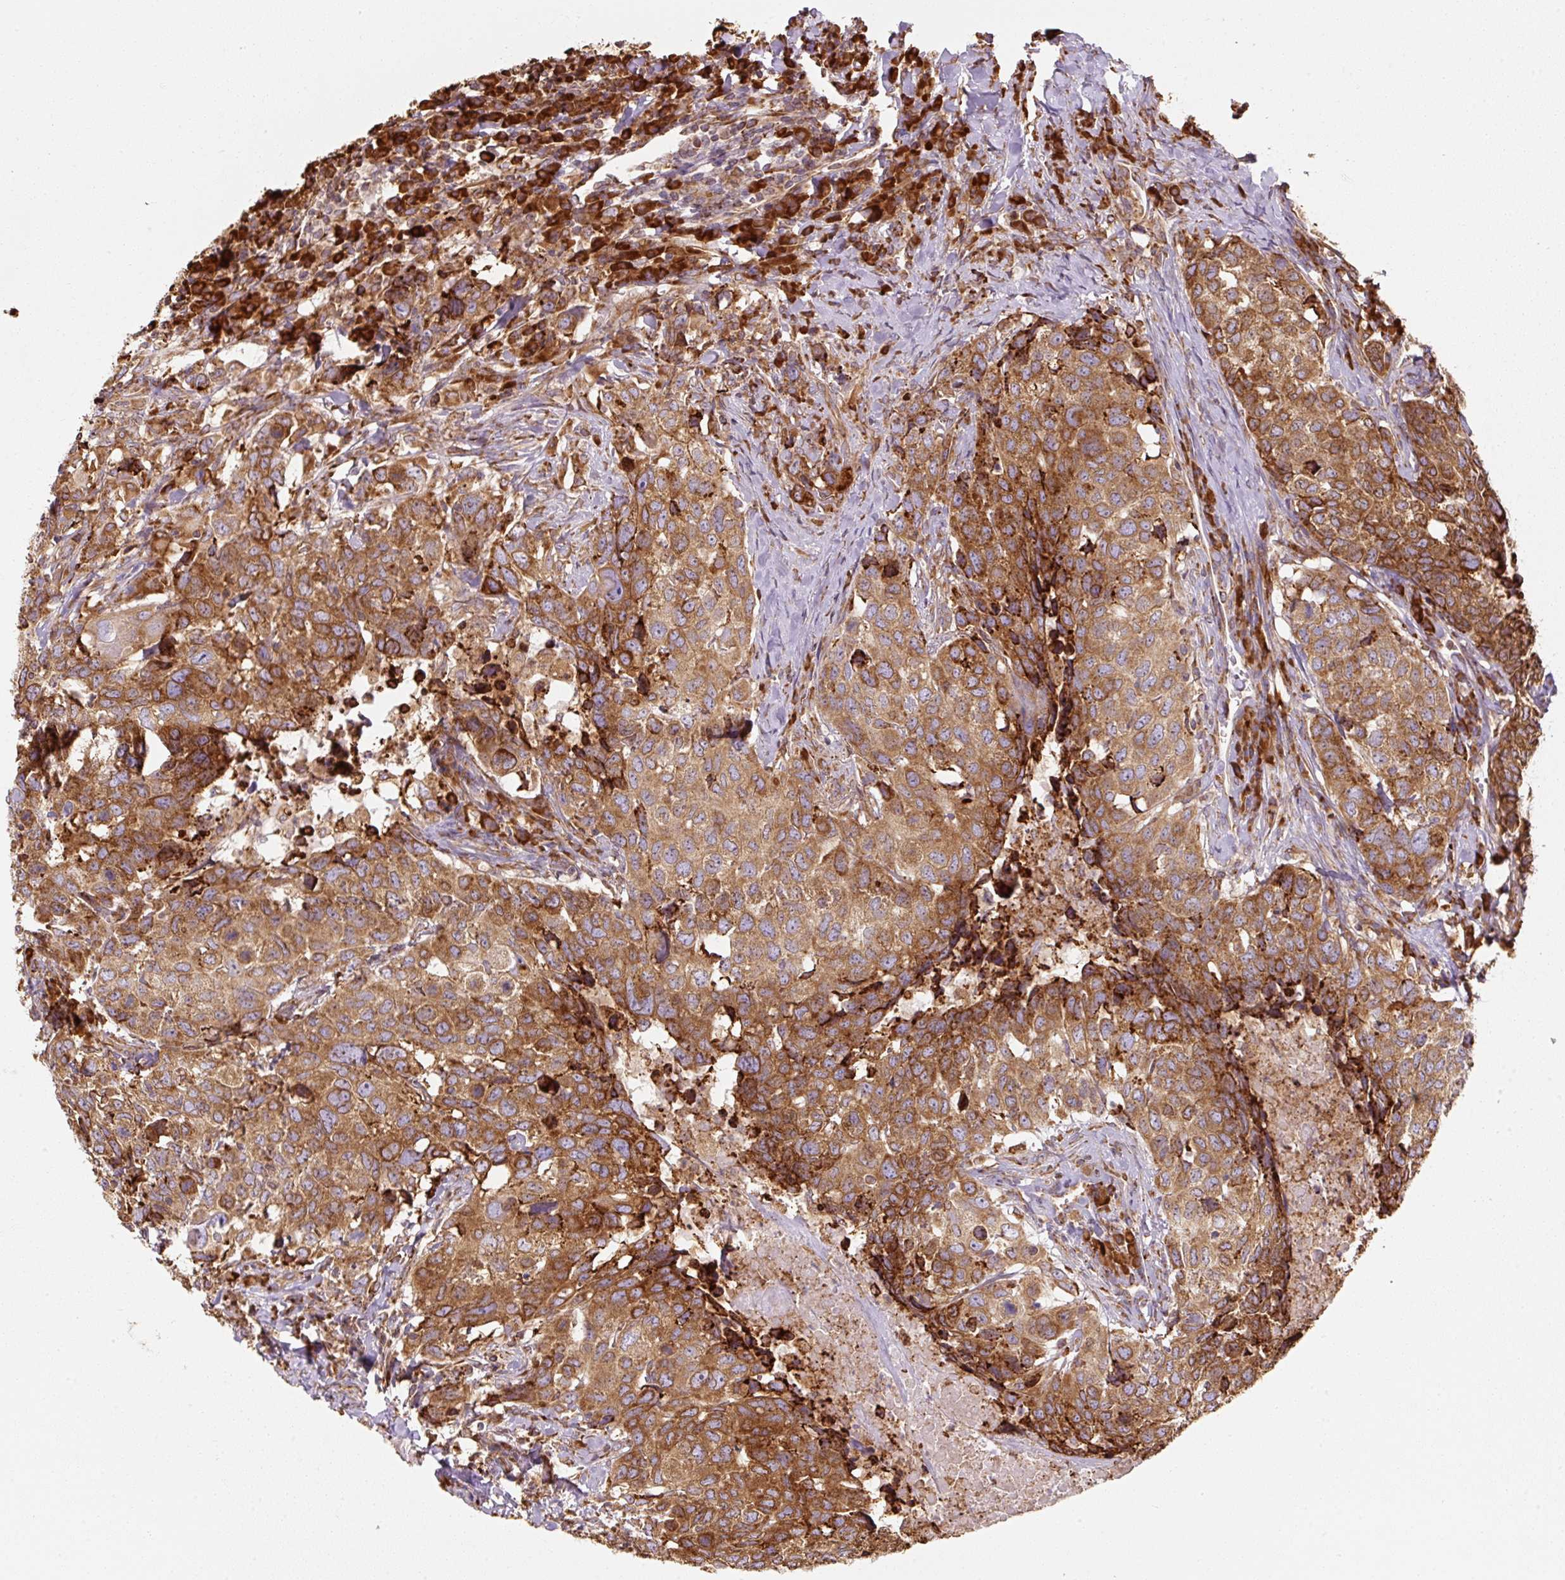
{"staining": {"intensity": "strong", "quantity": ">75%", "location": "cytoplasmic/membranous"}, "tissue": "head and neck cancer", "cell_type": "Tumor cells", "image_type": "cancer", "snomed": [{"axis": "morphology", "description": "Normal tissue, NOS"}, {"axis": "morphology", "description": "Squamous cell carcinoma, NOS"}, {"axis": "topography", "description": "Skeletal muscle"}, {"axis": "topography", "description": "Vascular tissue"}, {"axis": "topography", "description": "Peripheral nerve tissue"}, {"axis": "topography", "description": "Head-Neck"}], "caption": "Immunohistochemical staining of human squamous cell carcinoma (head and neck) exhibits strong cytoplasmic/membranous protein staining in approximately >75% of tumor cells.", "gene": "PRKCSH", "patient": {"sex": "male", "age": 66}}